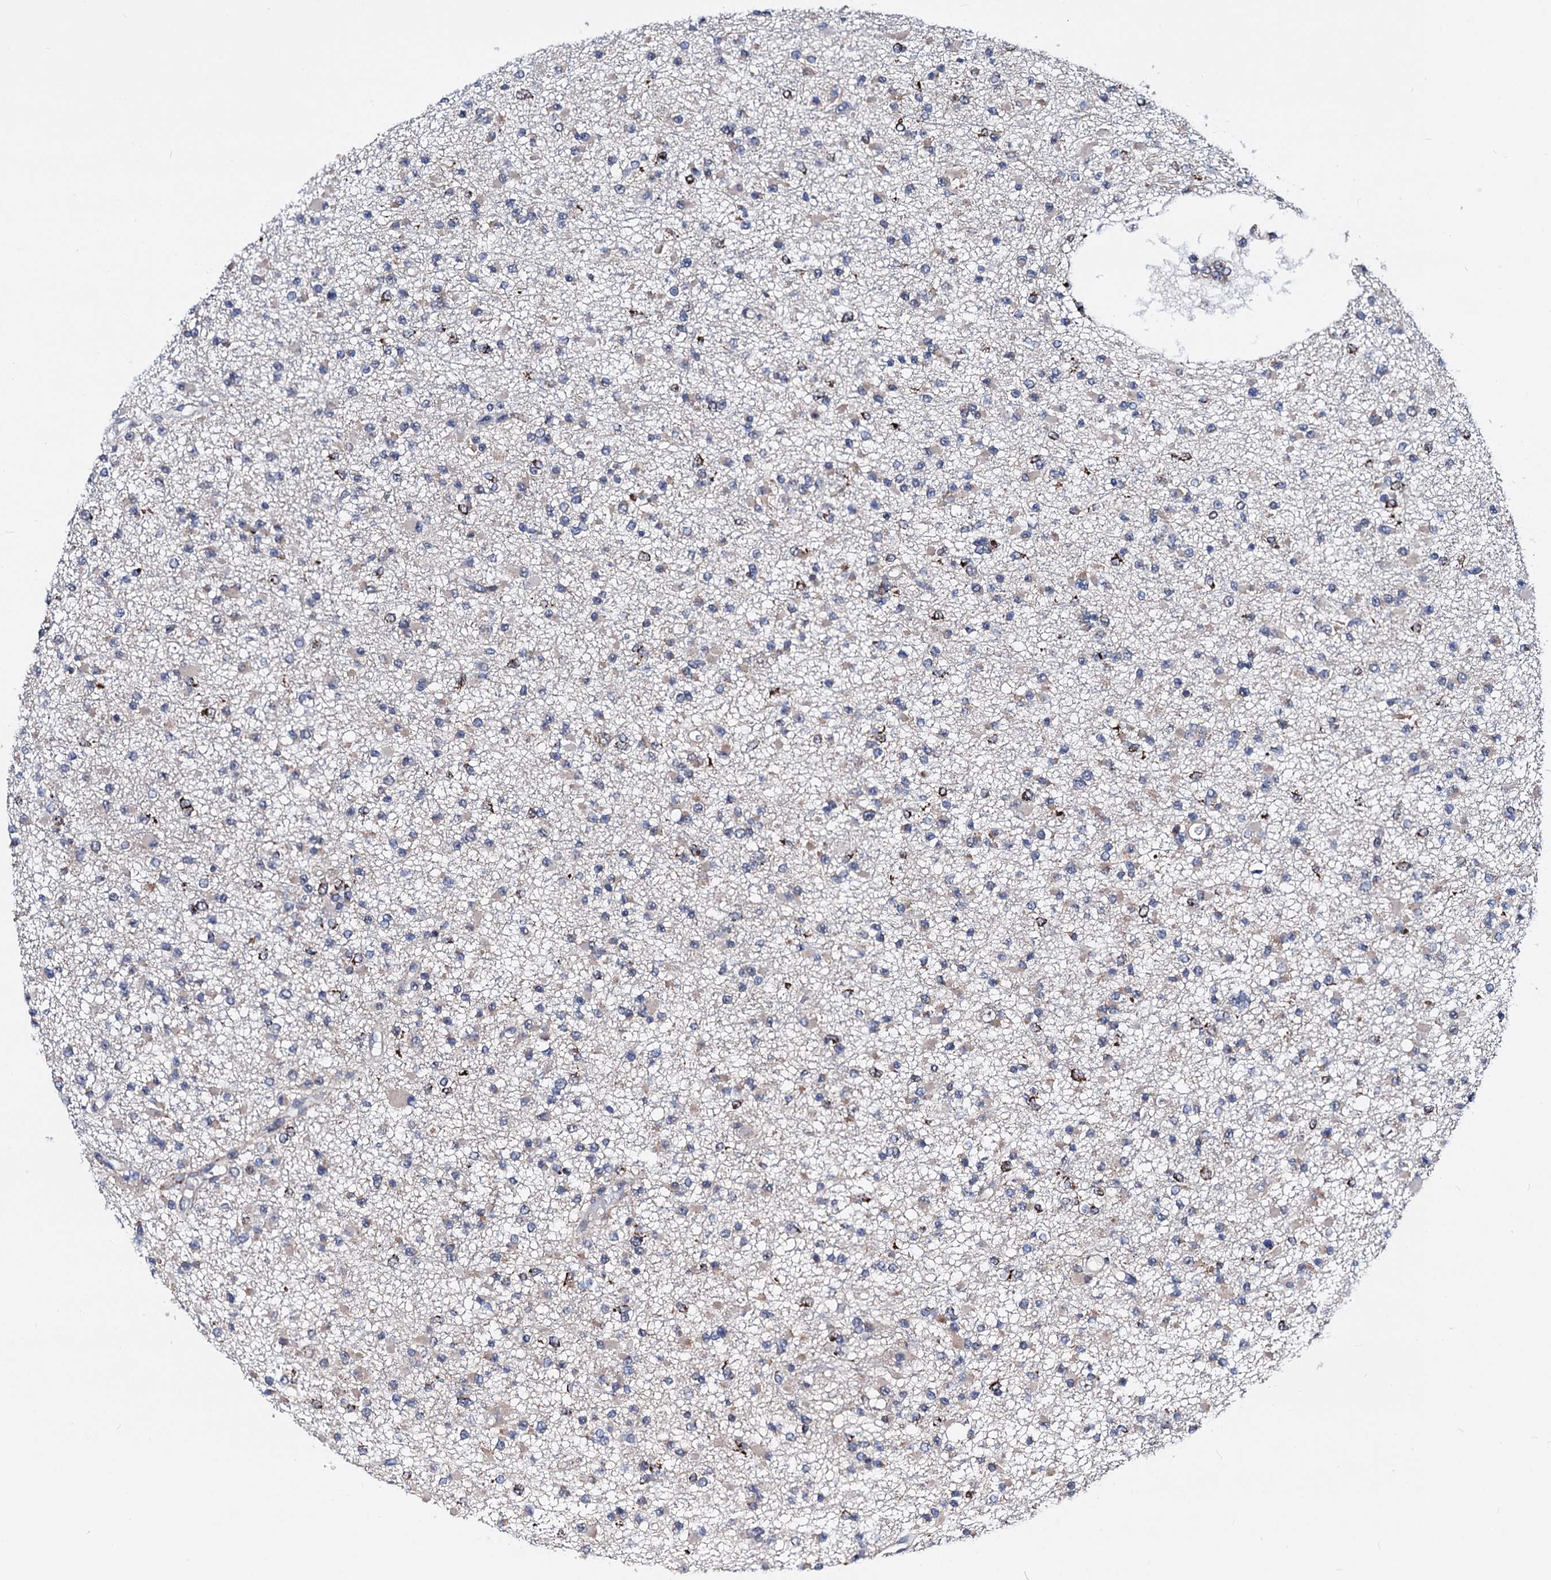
{"staining": {"intensity": "moderate", "quantity": "<25%", "location": "cytoplasmic/membranous"}, "tissue": "glioma", "cell_type": "Tumor cells", "image_type": "cancer", "snomed": [{"axis": "morphology", "description": "Glioma, malignant, Low grade"}, {"axis": "topography", "description": "Brain"}], "caption": "IHC micrograph of human glioma stained for a protein (brown), which shows low levels of moderate cytoplasmic/membranous staining in about <25% of tumor cells.", "gene": "COA4", "patient": {"sex": "female", "age": 22}}